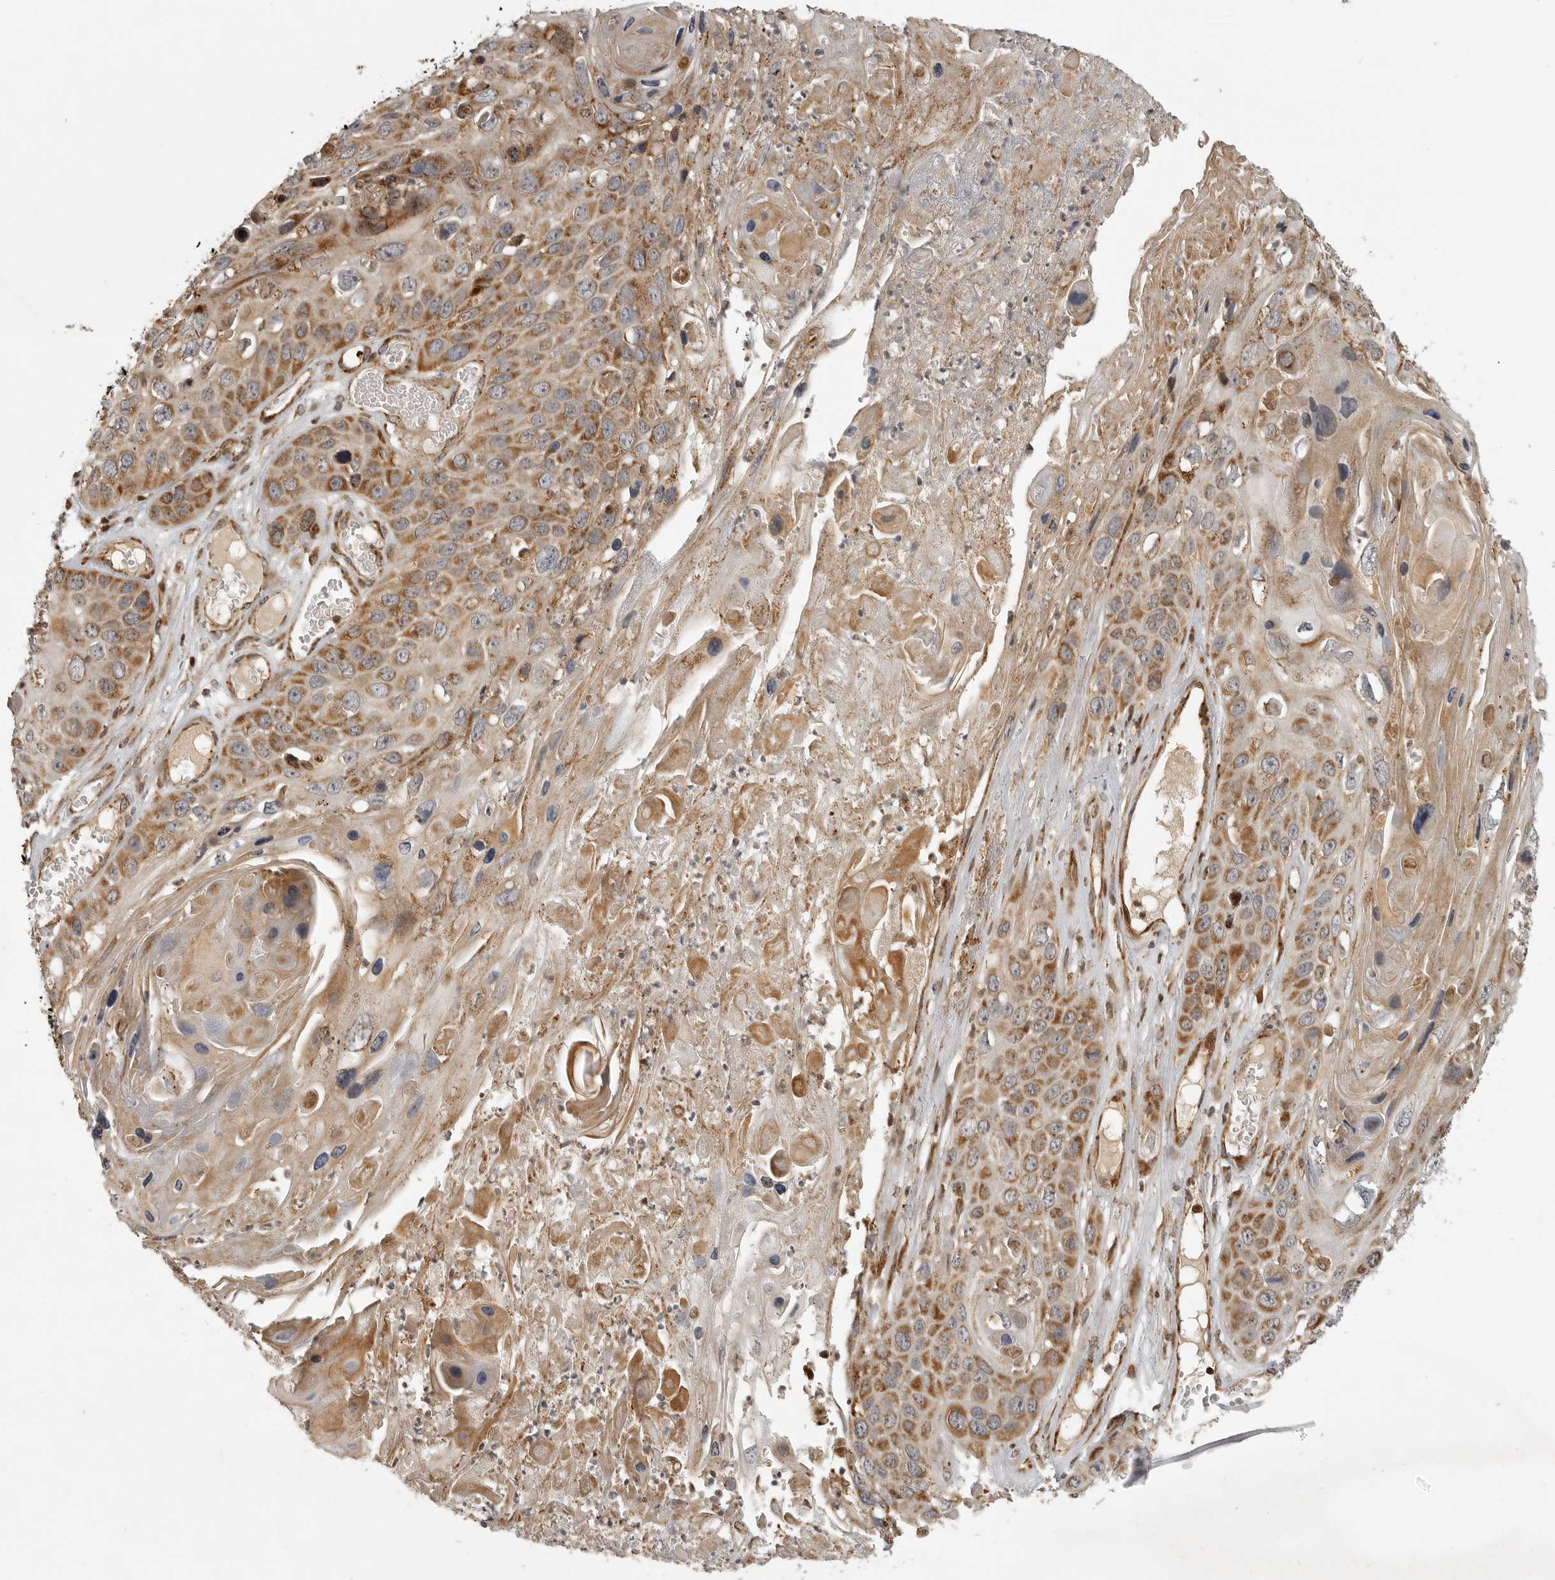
{"staining": {"intensity": "moderate", "quantity": ">75%", "location": "cytoplasmic/membranous"}, "tissue": "skin cancer", "cell_type": "Tumor cells", "image_type": "cancer", "snomed": [{"axis": "morphology", "description": "Squamous cell carcinoma, NOS"}, {"axis": "topography", "description": "Skin"}], "caption": "Squamous cell carcinoma (skin) stained with a brown dye demonstrates moderate cytoplasmic/membranous positive staining in about >75% of tumor cells.", "gene": "NARS2", "patient": {"sex": "male", "age": 55}}